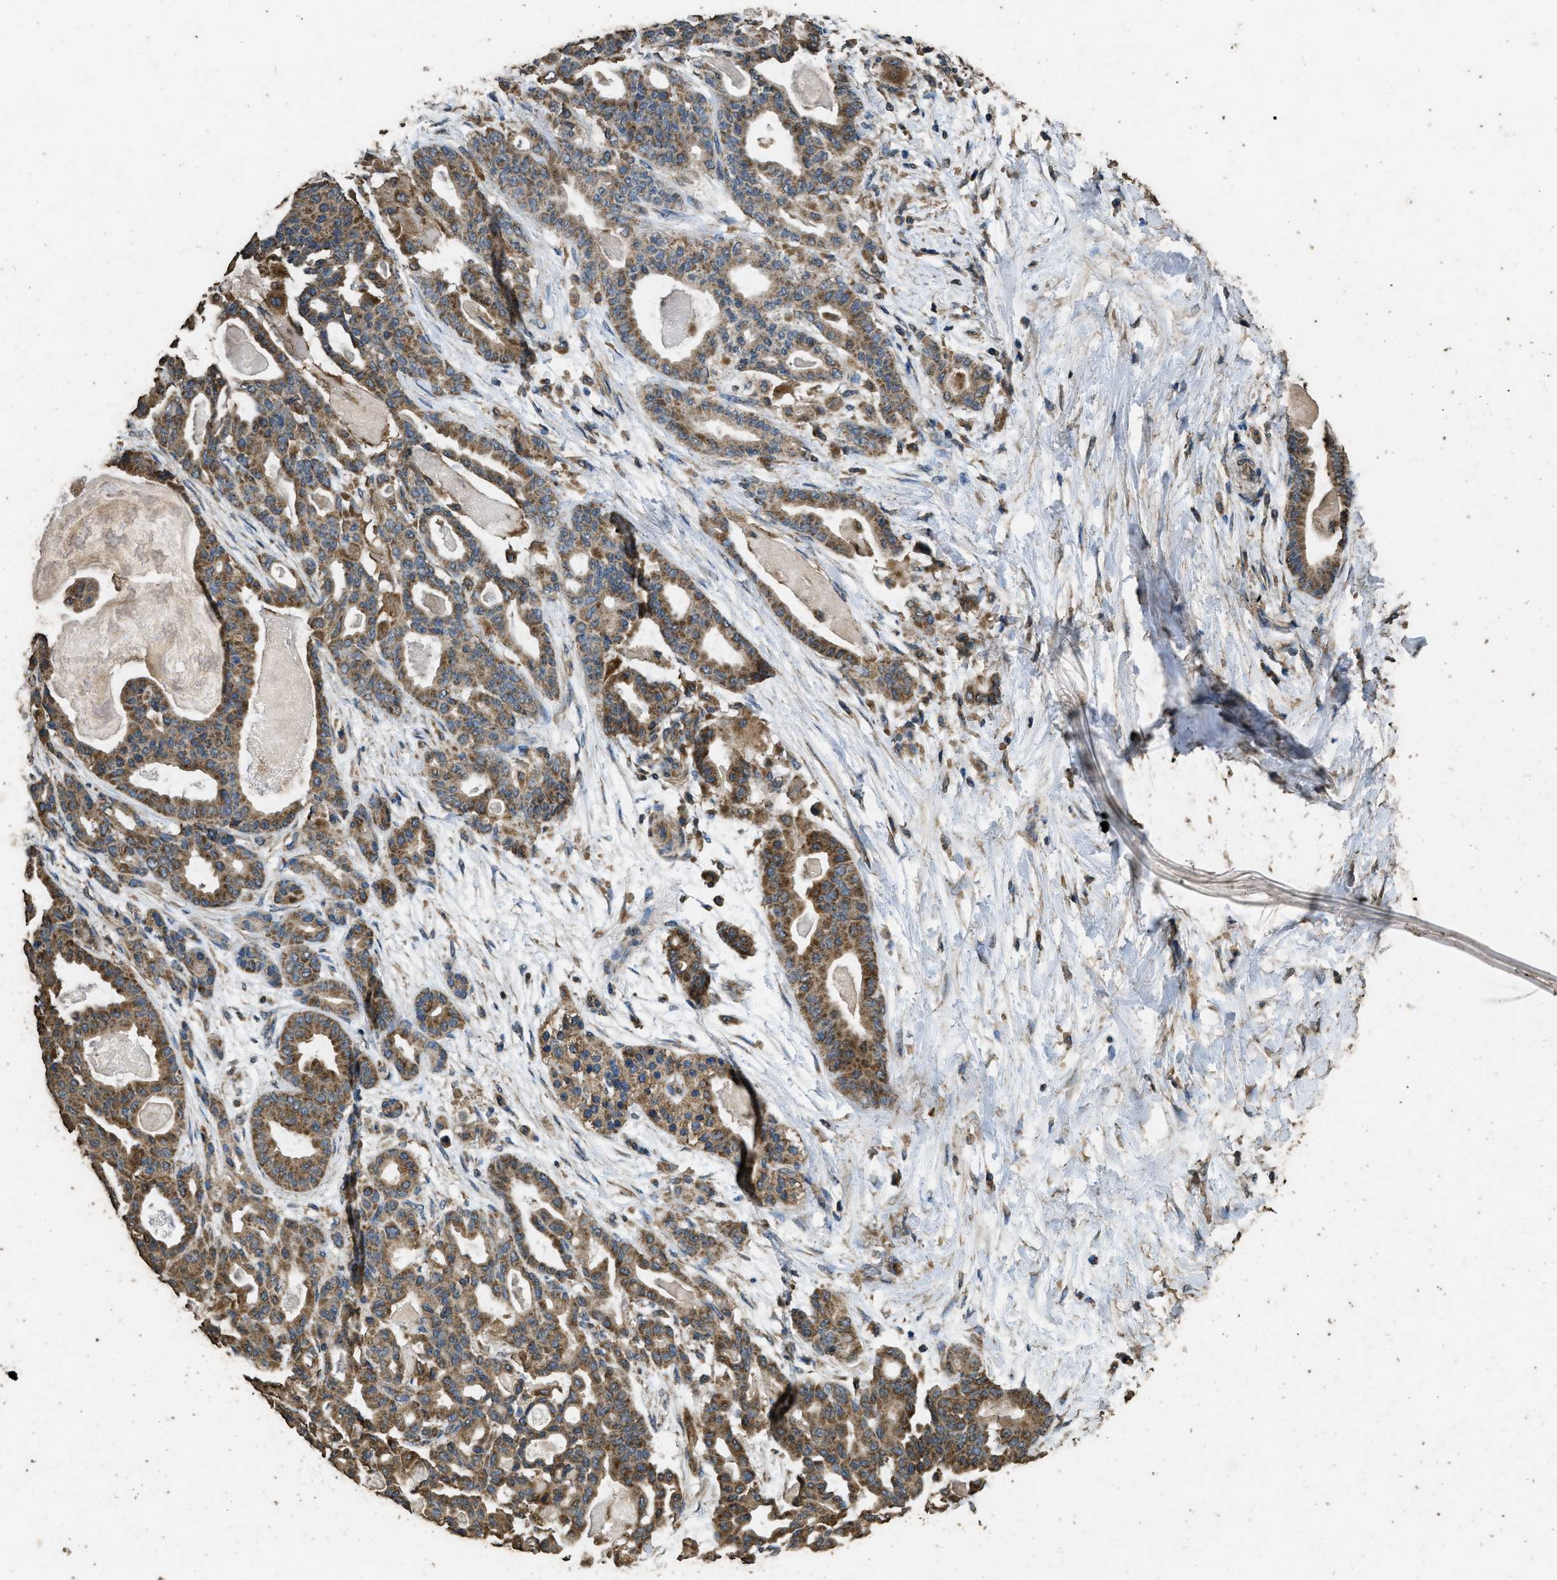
{"staining": {"intensity": "moderate", "quantity": ">75%", "location": "cytoplasmic/membranous"}, "tissue": "pancreatic cancer", "cell_type": "Tumor cells", "image_type": "cancer", "snomed": [{"axis": "morphology", "description": "Adenocarcinoma, NOS"}, {"axis": "topography", "description": "Pancreas"}], "caption": "Immunohistochemical staining of pancreatic cancer demonstrates medium levels of moderate cytoplasmic/membranous positivity in about >75% of tumor cells. (DAB = brown stain, brightfield microscopy at high magnification).", "gene": "CYRIA", "patient": {"sex": "male", "age": 63}}